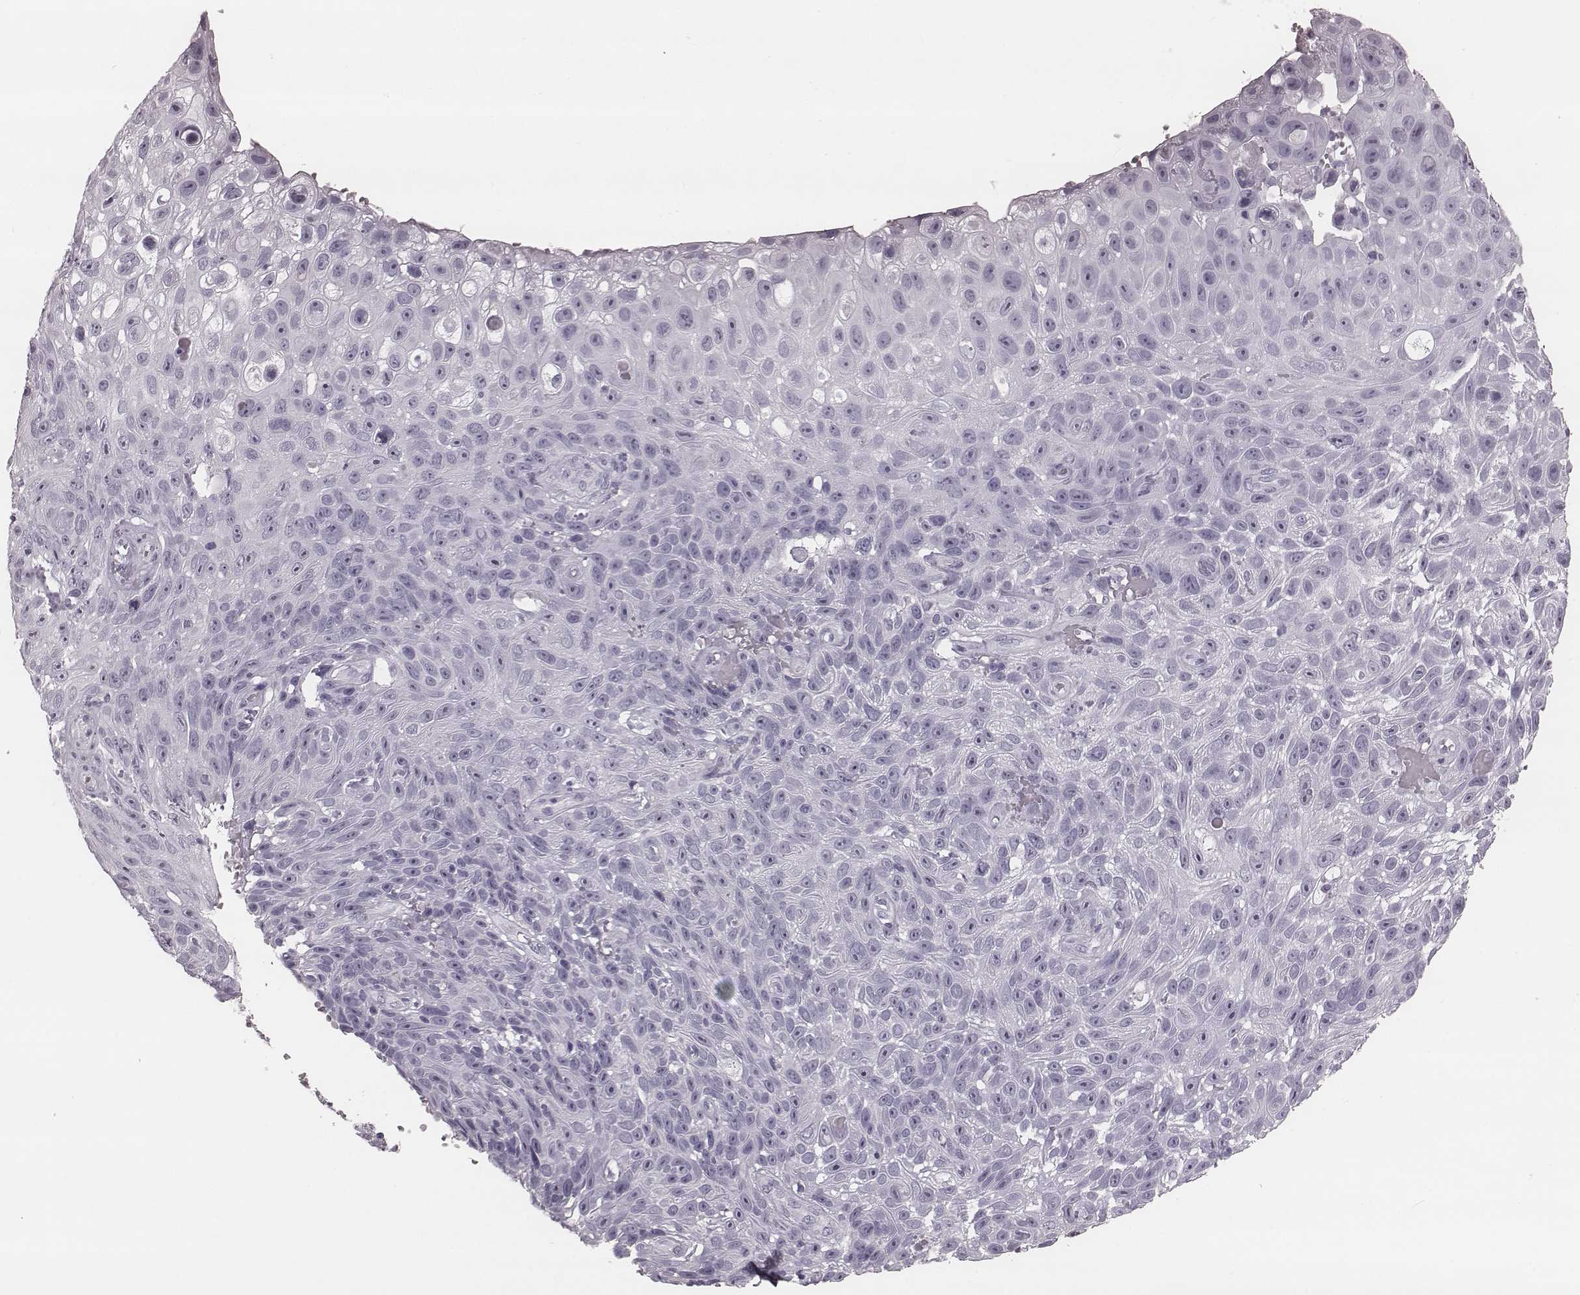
{"staining": {"intensity": "negative", "quantity": "none", "location": "none"}, "tissue": "skin cancer", "cell_type": "Tumor cells", "image_type": "cancer", "snomed": [{"axis": "morphology", "description": "Squamous cell carcinoma, NOS"}, {"axis": "topography", "description": "Skin"}], "caption": "Skin squamous cell carcinoma was stained to show a protein in brown. There is no significant staining in tumor cells.", "gene": "KRT74", "patient": {"sex": "male", "age": 82}}